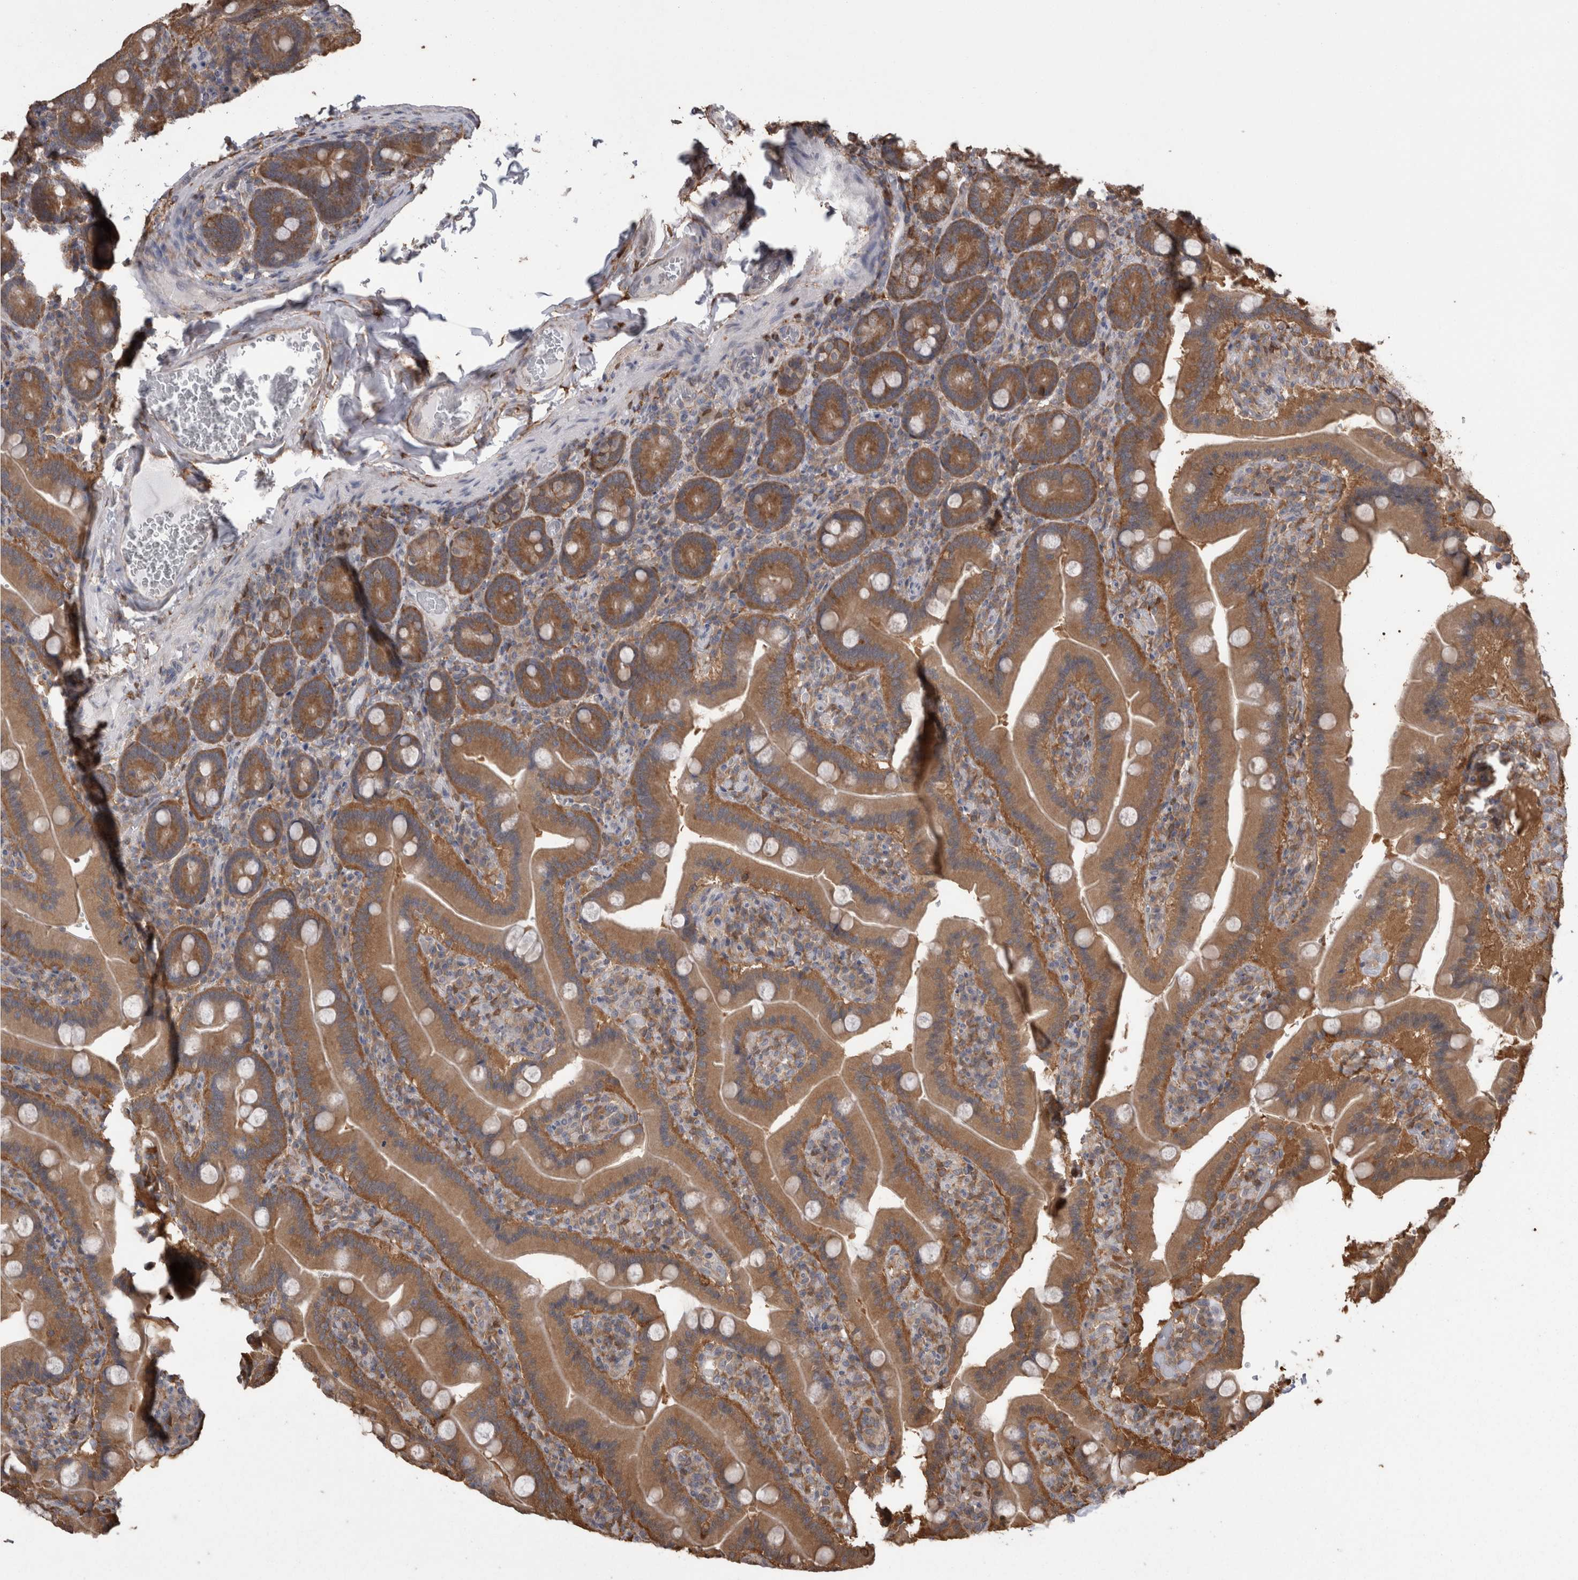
{"staining": {"intensity": "strong", "quantity": ">75%", "location": "cytoplasmic/membranous"}, "tissue": "duodenum", "cell_type": "Glandular cells", "image_type": "normal", "snomed": [{"axis": "morphology", "description": "Normal tissue, NOS"}, {"axis": "topography", "description": "Duodenum"}], "caption": "Glandular cells reveal high levels of strong cytoplasmic/membranous positivity in approximately >75% of cells in normal human duodenum.", "gene": "DDX6", "patient": {"sex": "female", "age": 62}}